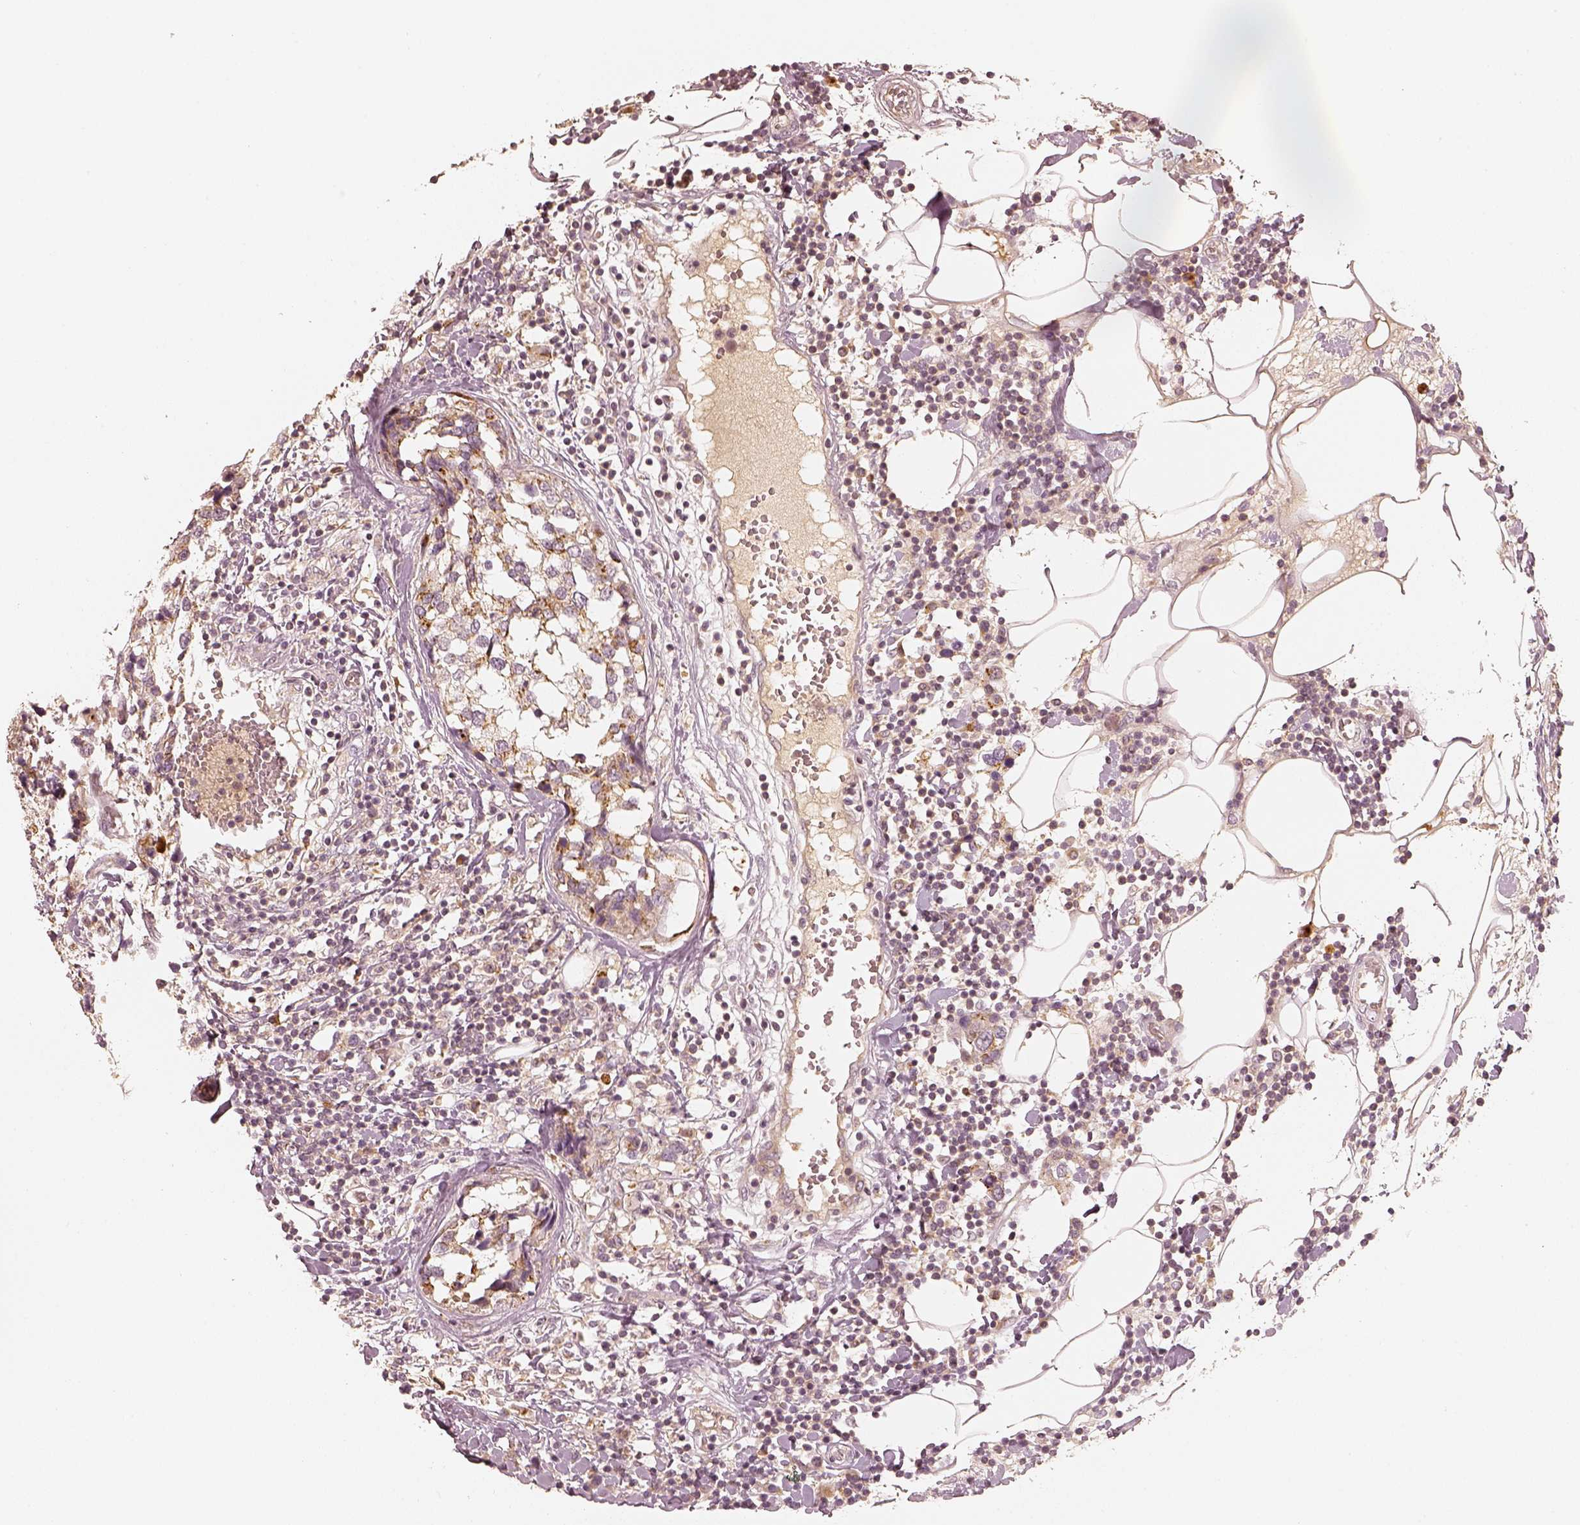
{"staining": {"intensity": "moderate", "quantity": ">75%", "location": "cytoplasmic/membranous"}, "tissue": "breast cancer", "cell_type": "Tumor cells", "image_type": "cancer", "snomed": [{"axis": "morphology", "description": "Lobular carcinoma"}, {"axis": "topography", "description": "Breast"}], "caption": "High-power microscopy captured an IHC micrograph of breast cancer, revealing moderate cytoplasmic/membranous positivity in approximately >75% of tumor cells. The staining was performed using DAB (3,3'-diaminobenzidine) to visualize the protein expression in brown, while the nuclei were stained in blue with hematoxylin (Magnification: 20x).", "gene": "GORASP2", "patient": {"sex": "female", "age": 59}}